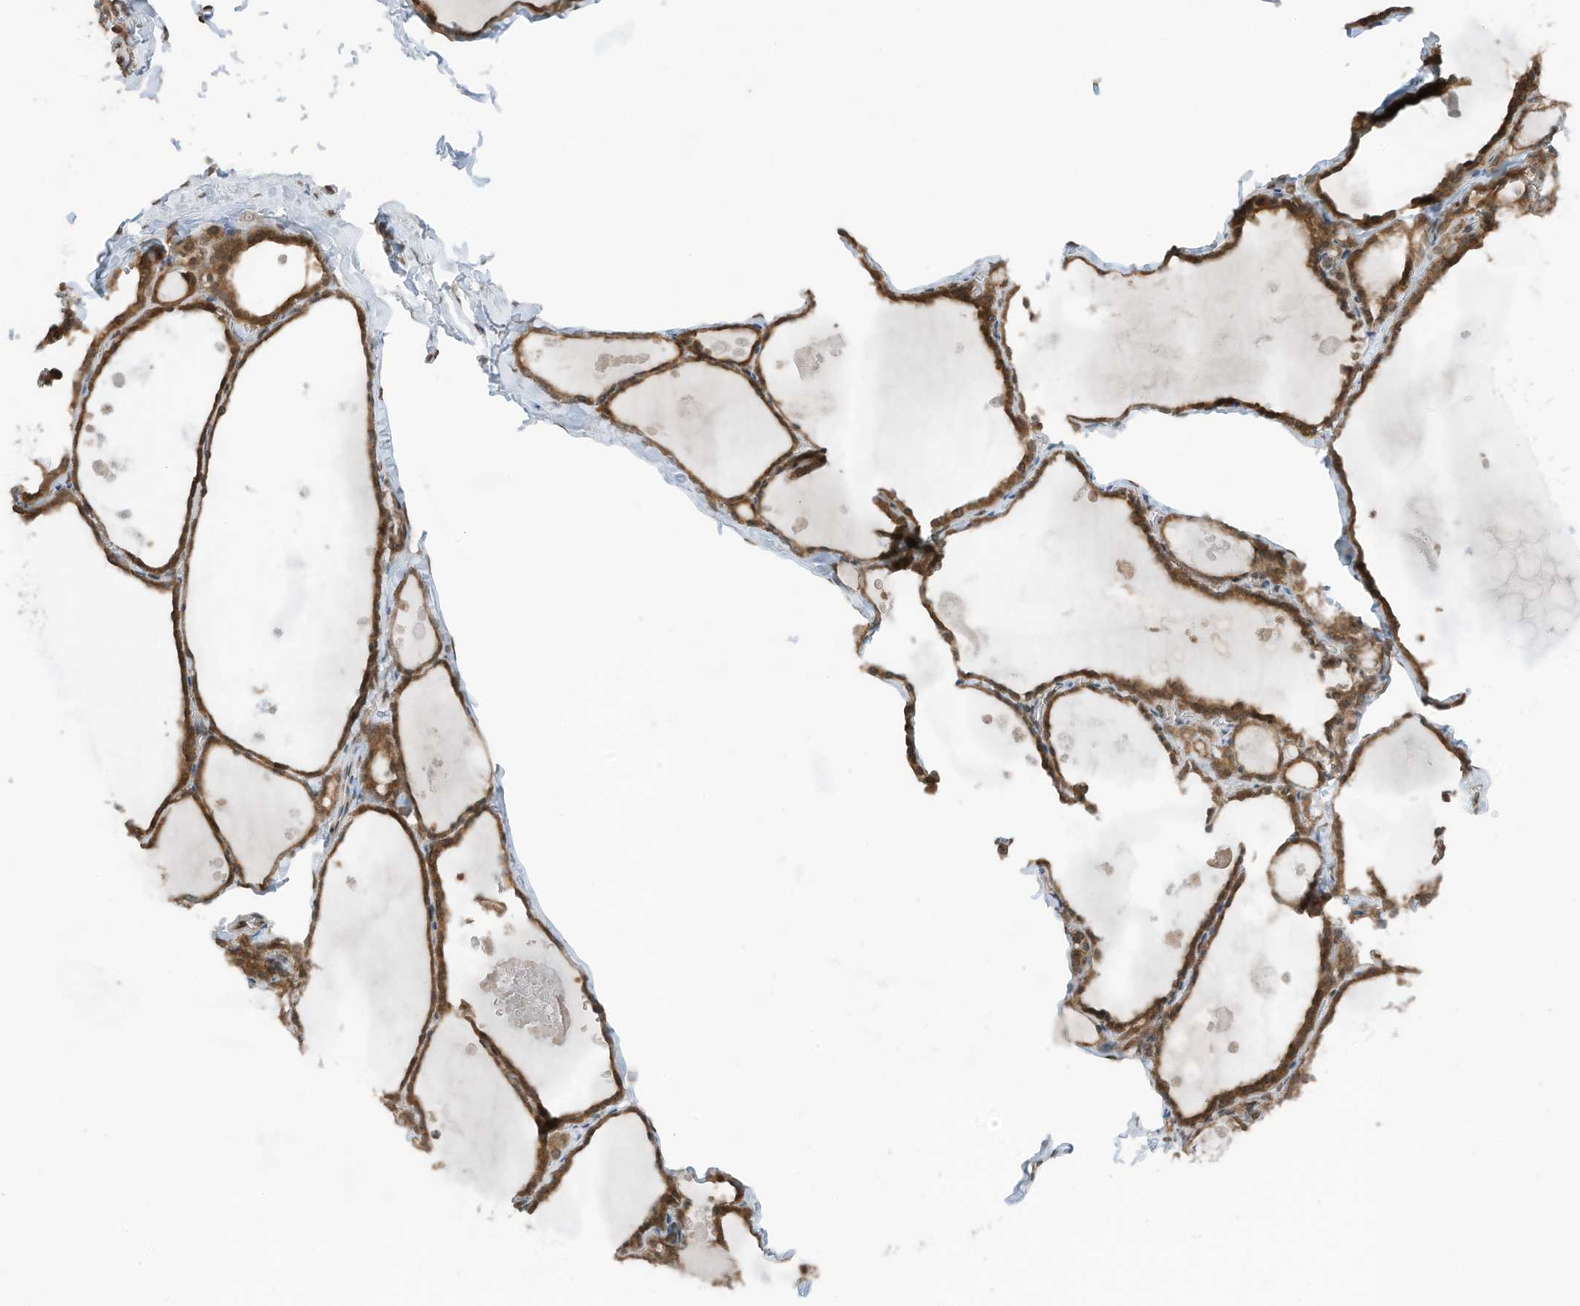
{"staining": {"intensity": "moderate", "quantity": ">75%", "location": "cytoplasmic/membranous,nuclear"}, "tissue": "thyroid gland", "cell_type": "Glandular cells", "image_type": "normal", "snomed": [{"axis": "morphology", "description": "Normal tissue, NOS"}, {"axis": "topography", "description": "Thyroid gland"}], "caption": "Thyroid gland stained for a protein (brown) exhibits moderate cytoplasmic/membranous,nuclear positive positivity in about >75% of glandular cells.", "gene": "RABL3", "patient": {"sex": "male", "age": 56}}